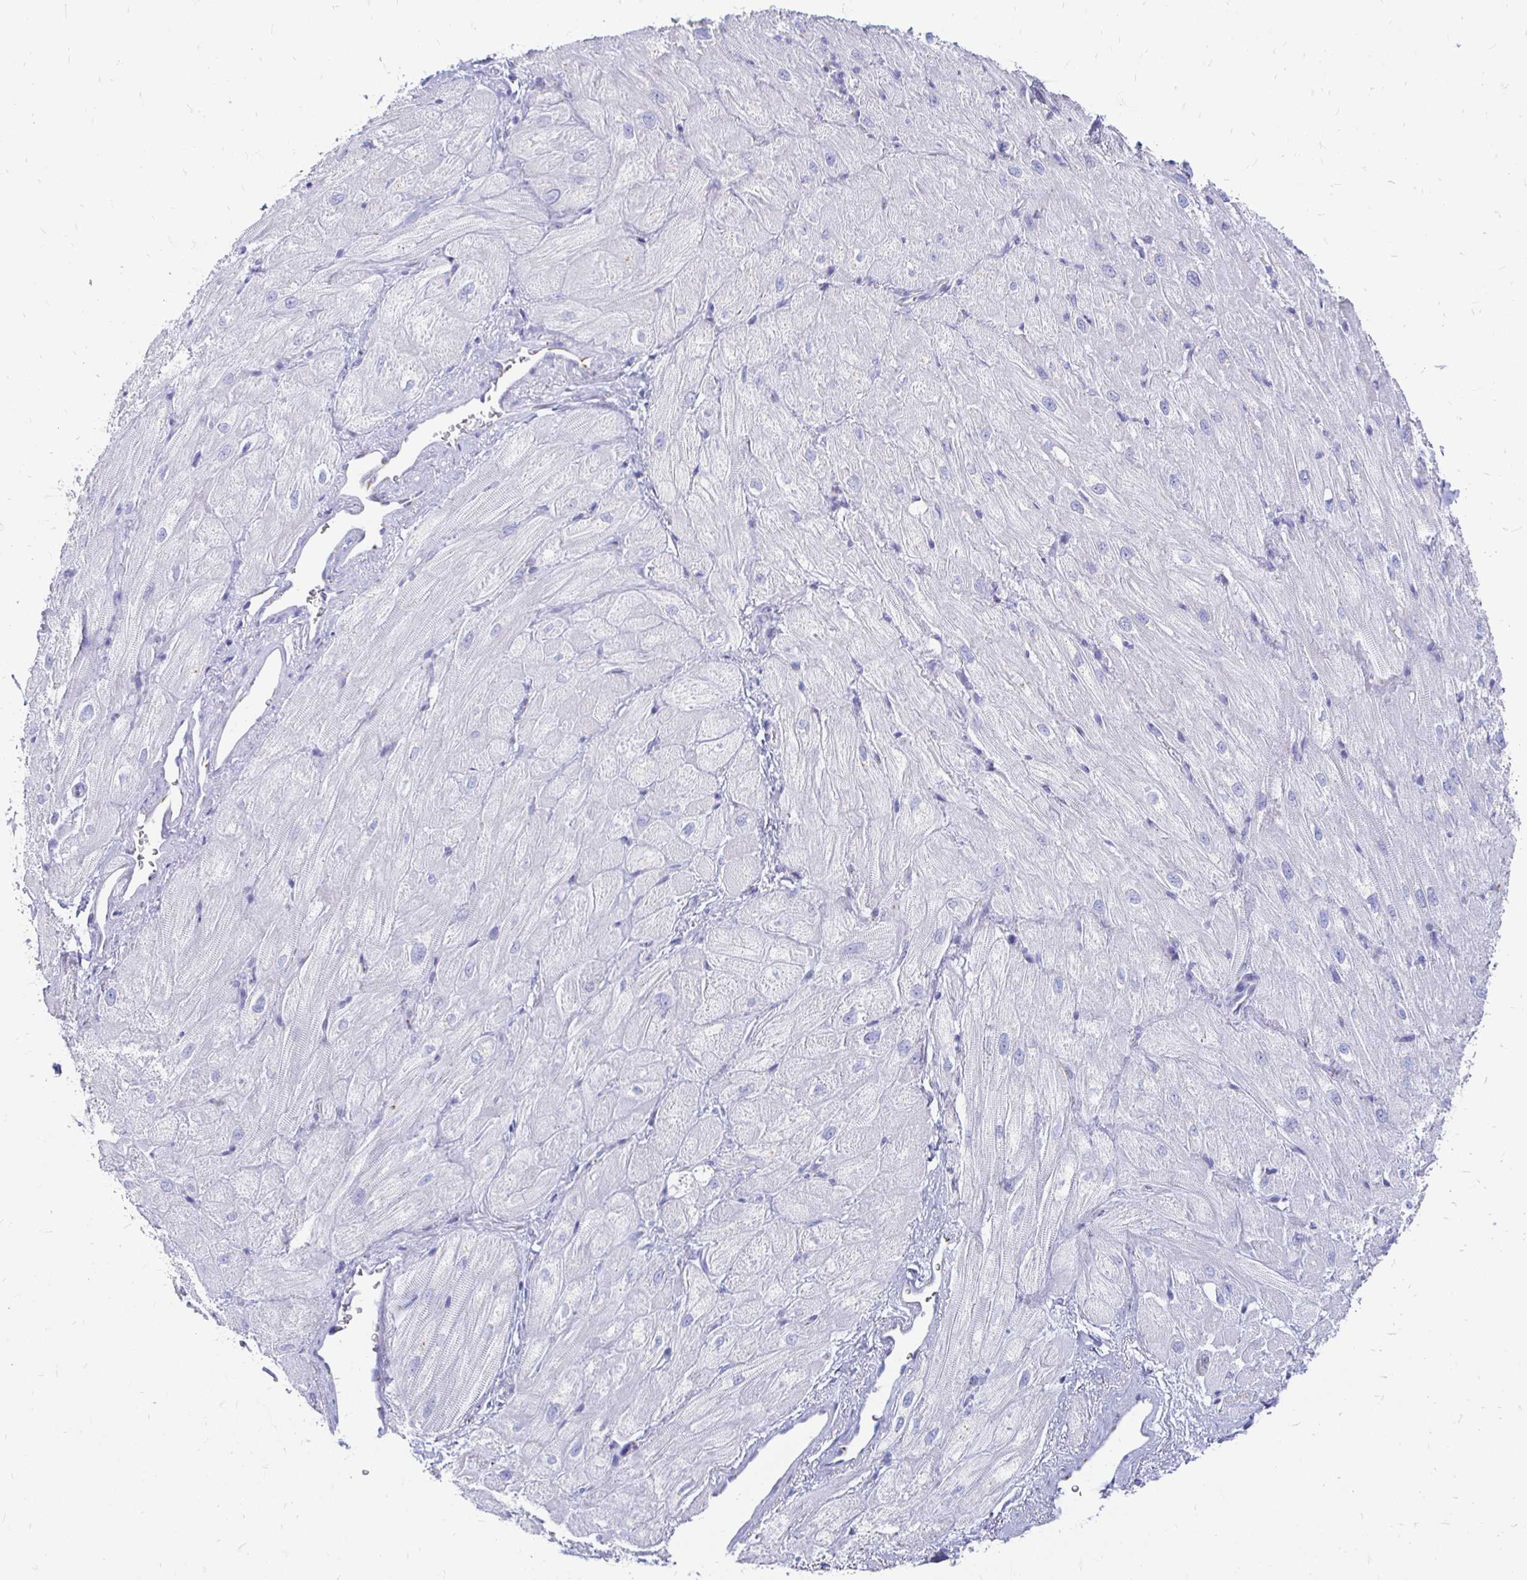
{"staining": {"intensity": "negative", "quantity": "none", "location": "none"}, "tissue": "heart muscle", "cell_type": "Cardiomyocytes", "image_type": "normal", "snomed": [{"axis": "morphology", "description": "Normal tissue, NOS"}, {"axis": "topography", "description": "Heart"}], "caption": "A high-resolution image shows IHC staining of normal heart muscle, which demonstrates no significant staining in cardiomyocytes.", "gene": "PAGE4", "patient": {"sex": "male", "age": 62}}